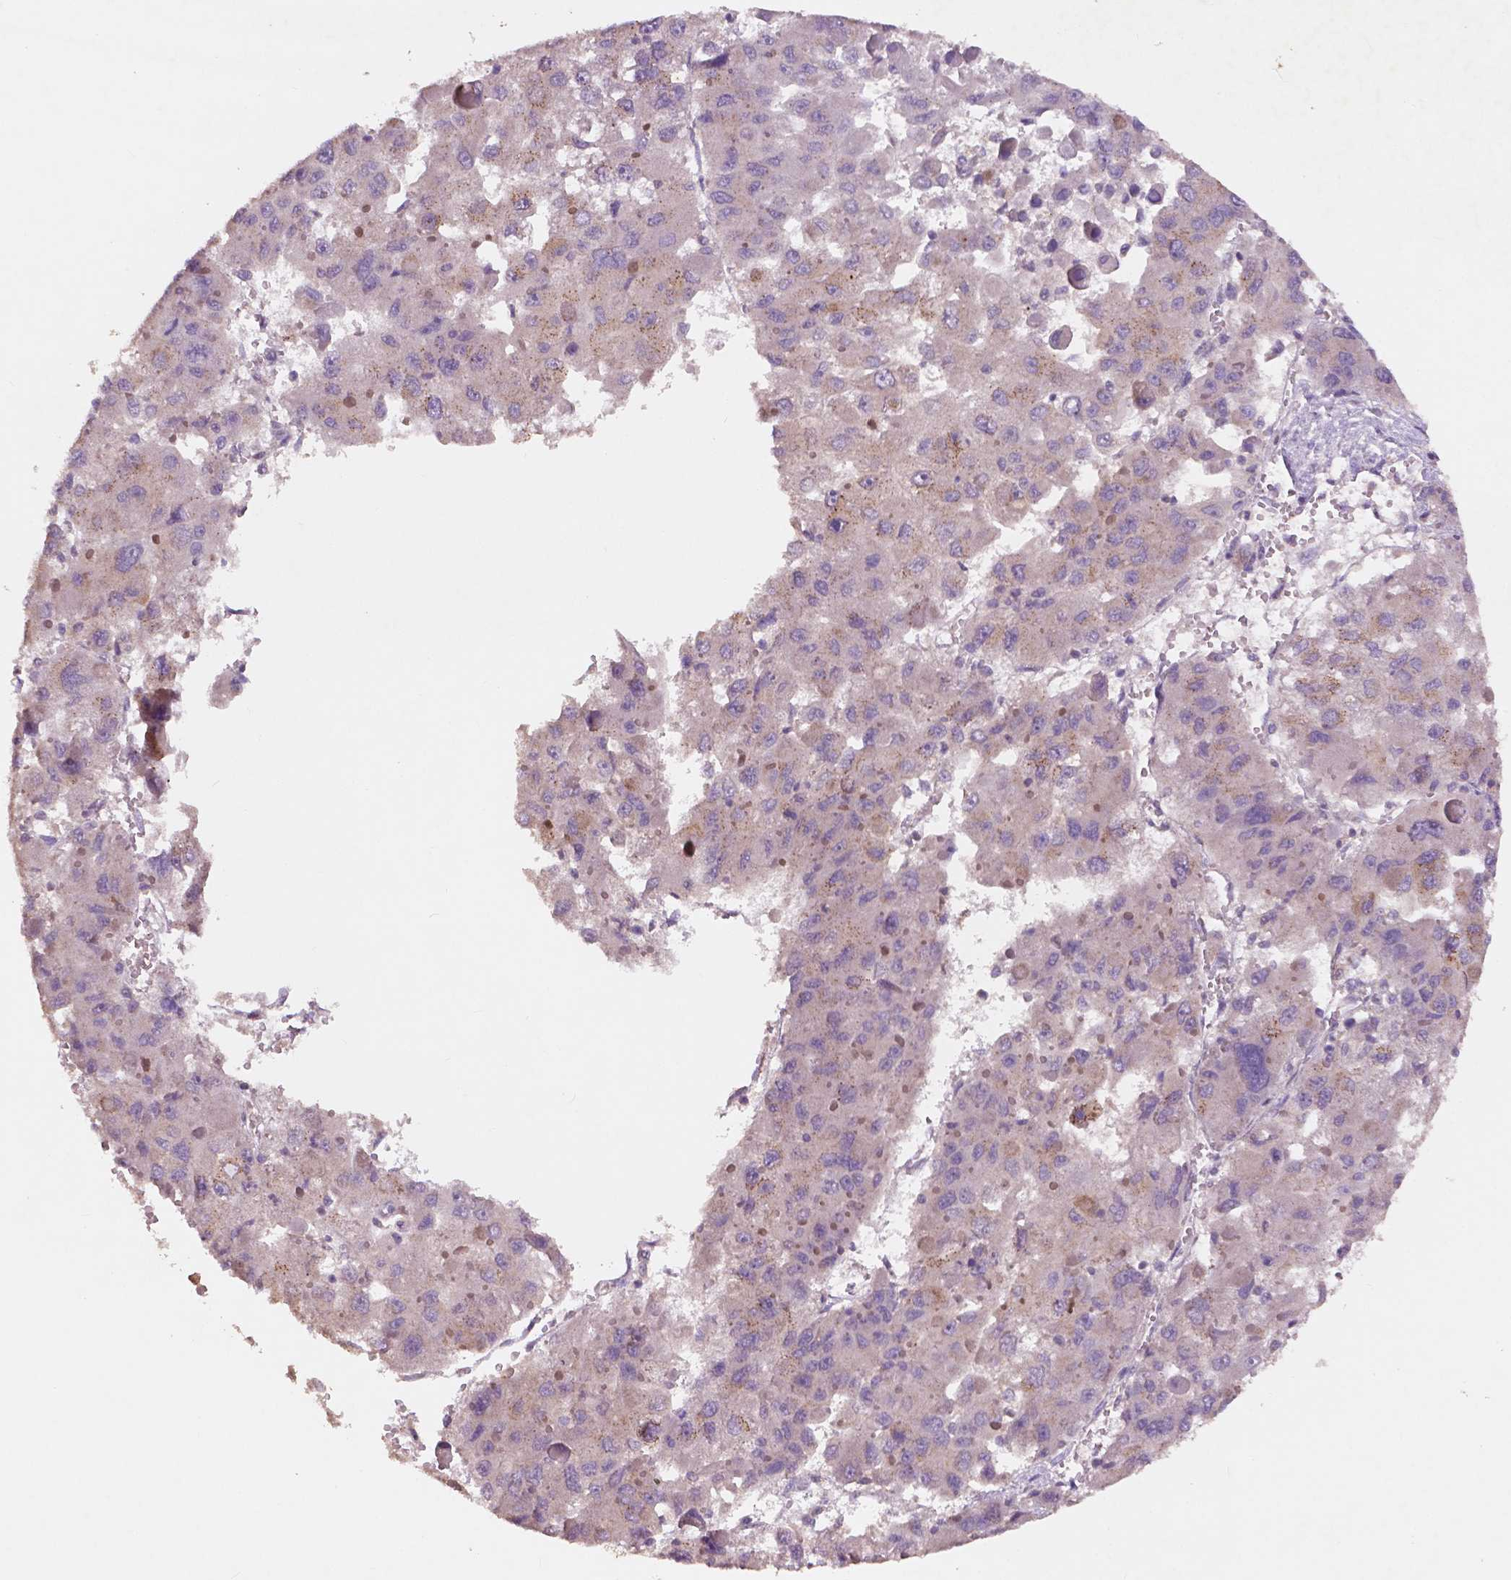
{"staining": {"intensity": "moderate", "quantity": "<25%", "location": "cytoplasmic/membranous"}, "tissue": "liver cancer", "cell_type": "Tumor cells", "image_type": "cancer", "snomed": [{"axis": "morphology", "description": "Carcinoma, Hepatocellular, NOS"}, {"axis": "topography", "description": "Liver"}], "caption": "Protein staining exhibits moderate cytoplasmic/membranous staining in approximately <25% of tumor cells in liver cancer (hepatocellular carcinoma).", "gene": "CHPT1", "patient": {"sex": "female", "age": 41}}